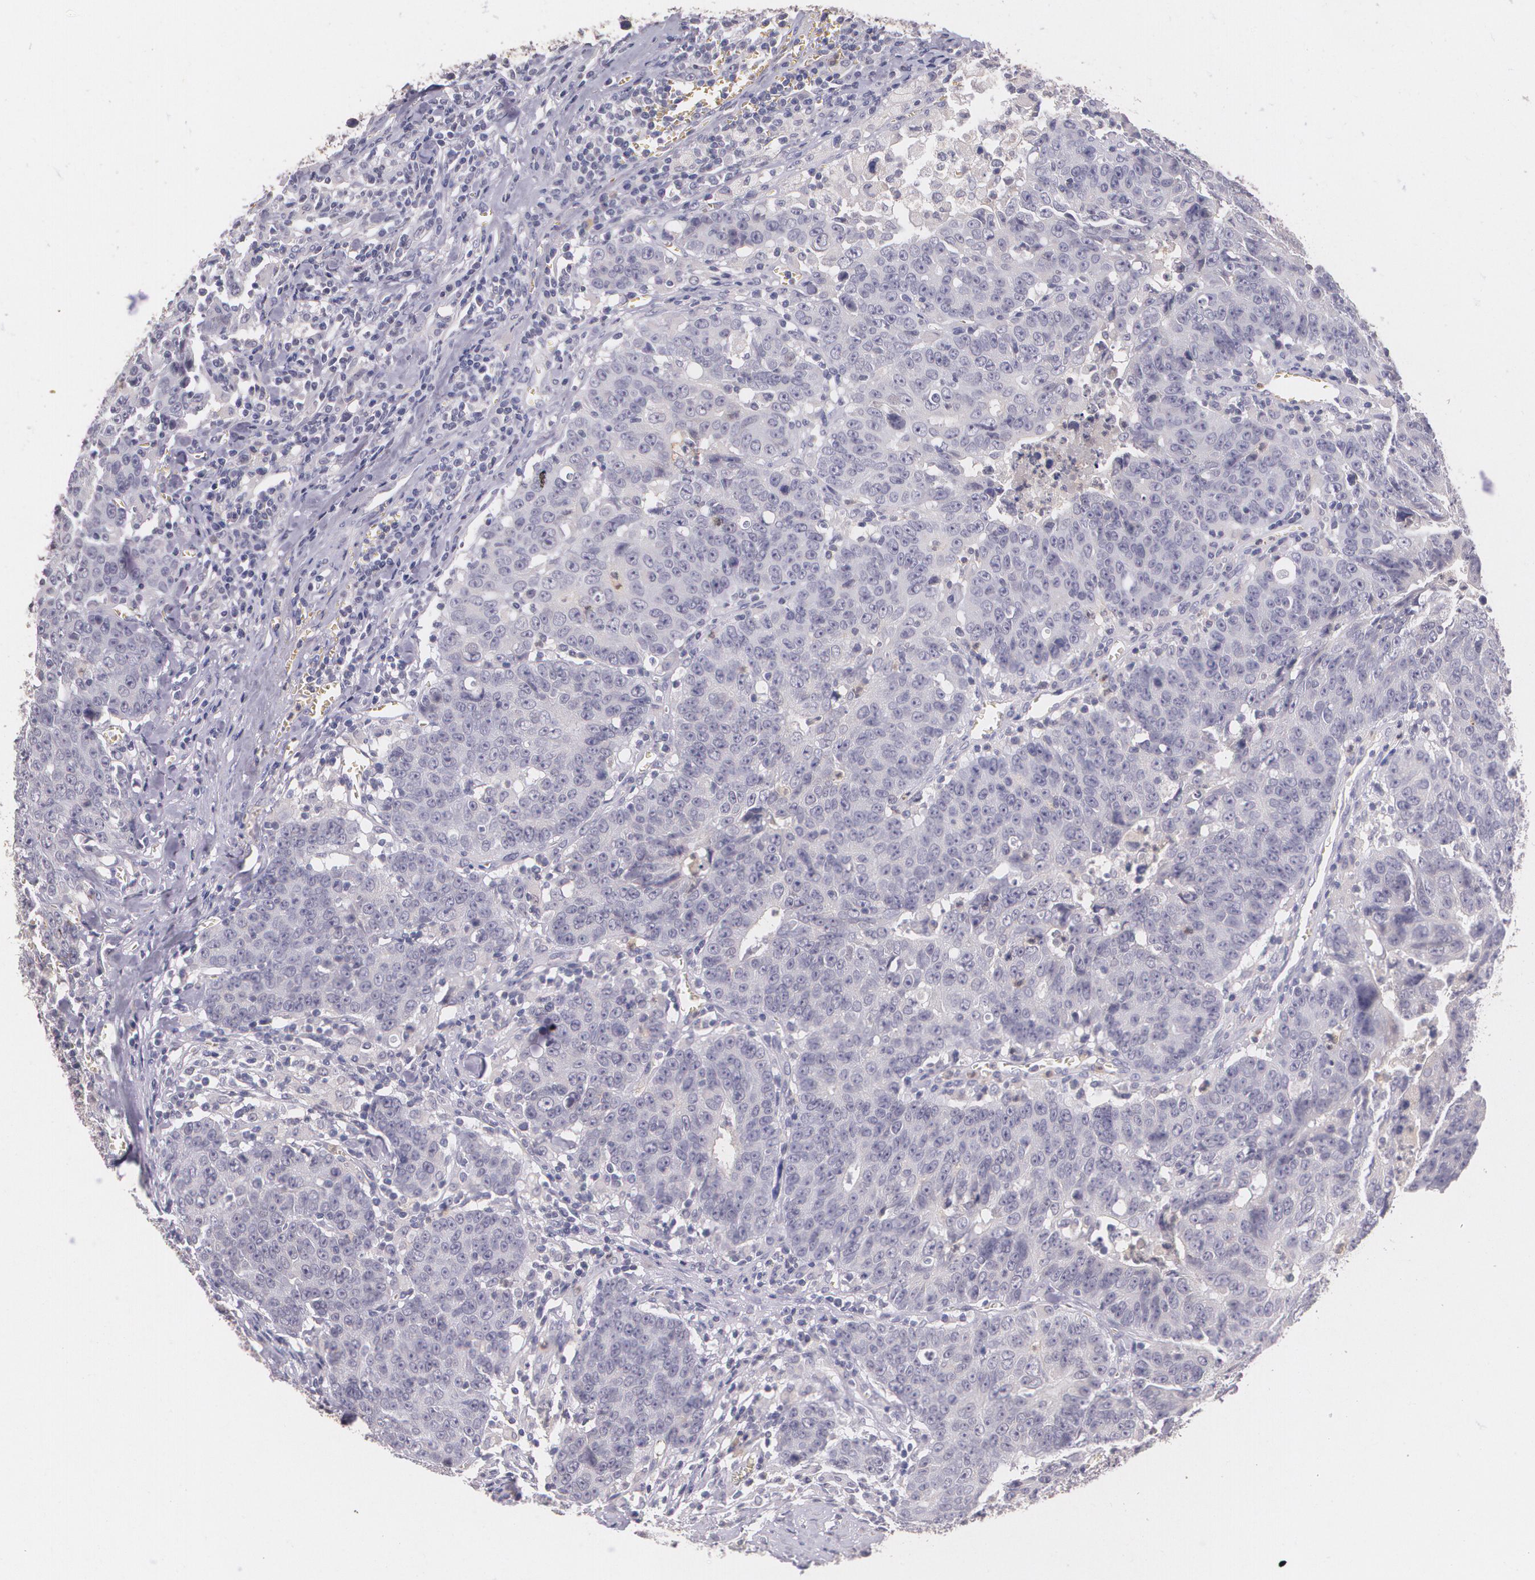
{"staining": {"intensity": "negative", "quantity": "none", "location": "none"}, "tissue": "colorectal cancer", "cell_type": "Tumor cells", "image_type": "cancer", "snomed": [{"axis": "morphology", "description": "Adenocarcinoma, NOS"}, {"axis": "topography", "description": "Colon"}], "caption": "A high-resolution photomicrograph shows IHC staining of colorectal adenocarcinoma, which shows no significant positivity in tumor cells.", "gene": "TM4SF1", "patient": {"sex": "female", "age": 53}}